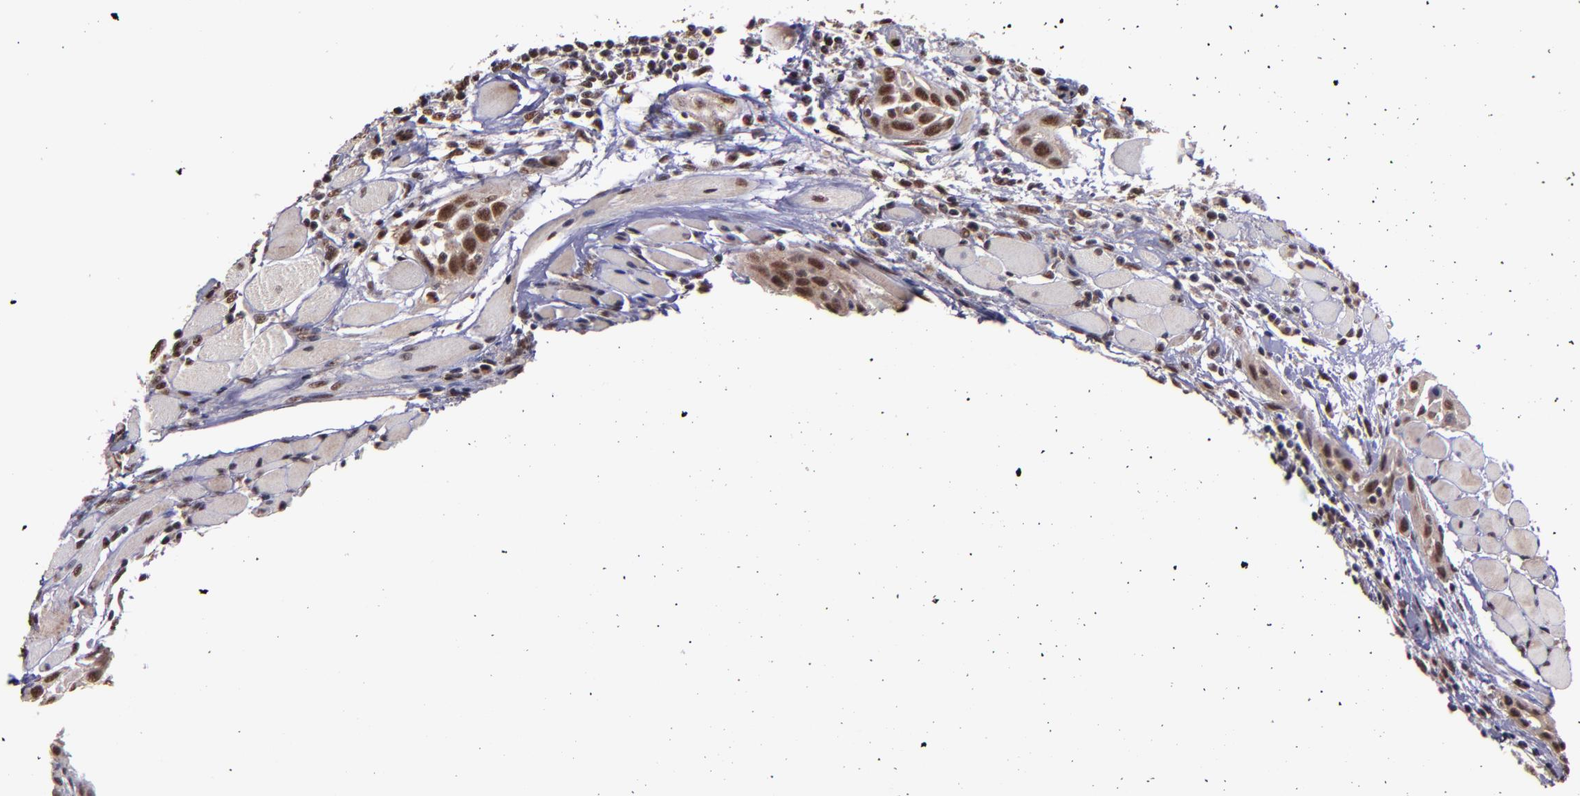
{"staining": {"intensity": "moderate", "quantity": ">75%", "location": "nuclear"}, "tissue": "head and neck cancer", "cell_type": "Tumor cells", "image_type": "cancer", "snomed": [{"axis": "morphology", "description": "Squamous cell carcinoma, NOS"}, {"axis": "topography", "description": "Oral tissue"}, {"axis": "topography", "description": "Head-Neck"}], "caption": "Human head and neck cancer stained with a brown dye demonstrates moderate nuclear positive expression in about >75% of tumor cells.", "gene": "CECR2", "patient": {"sex": "female", "age": 50}}